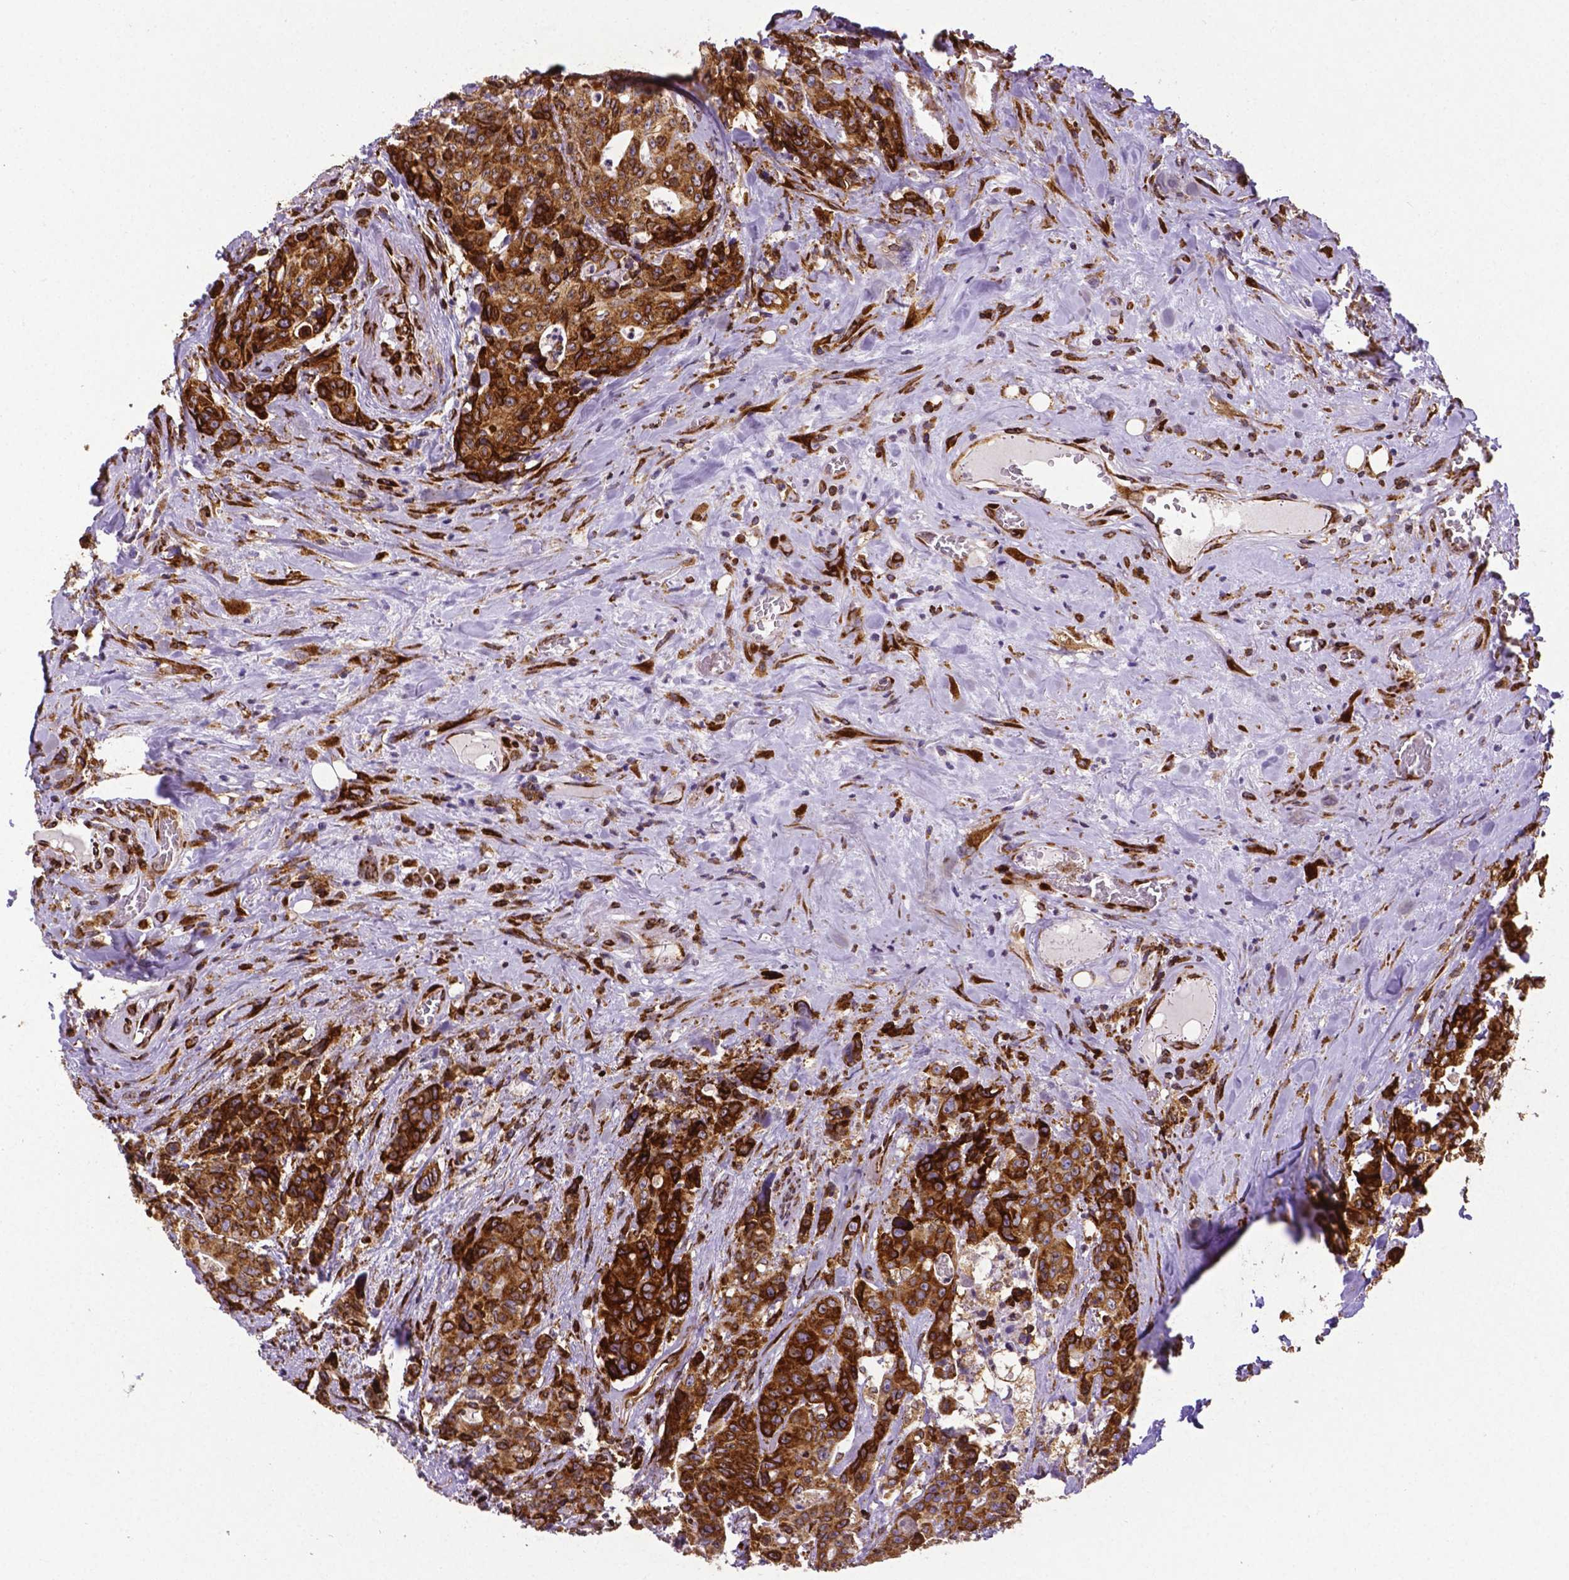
{"staining": {"intensity": "strong", "quantity": ">75%", "location": "cytoplasmic/membranous"}, "tissue": "colorectal cancer", "cell_type": "Tumor cells", "image_type": "cancer", "snomed": [{"axis": "morphology", "description": "Adenocarcinoma, NOS"}, {"axis": "topography", "description": "Rectum"}], "caption": "IHC micrograph of adenocarcinoma (colorectal) stained for a protein (brown), which displays high levels of strong cytoplasmic/membranous staining in approximately >75% of tumor cells.", "gene": "MTDH", "patient": {"sex": "female", "age": 62}}